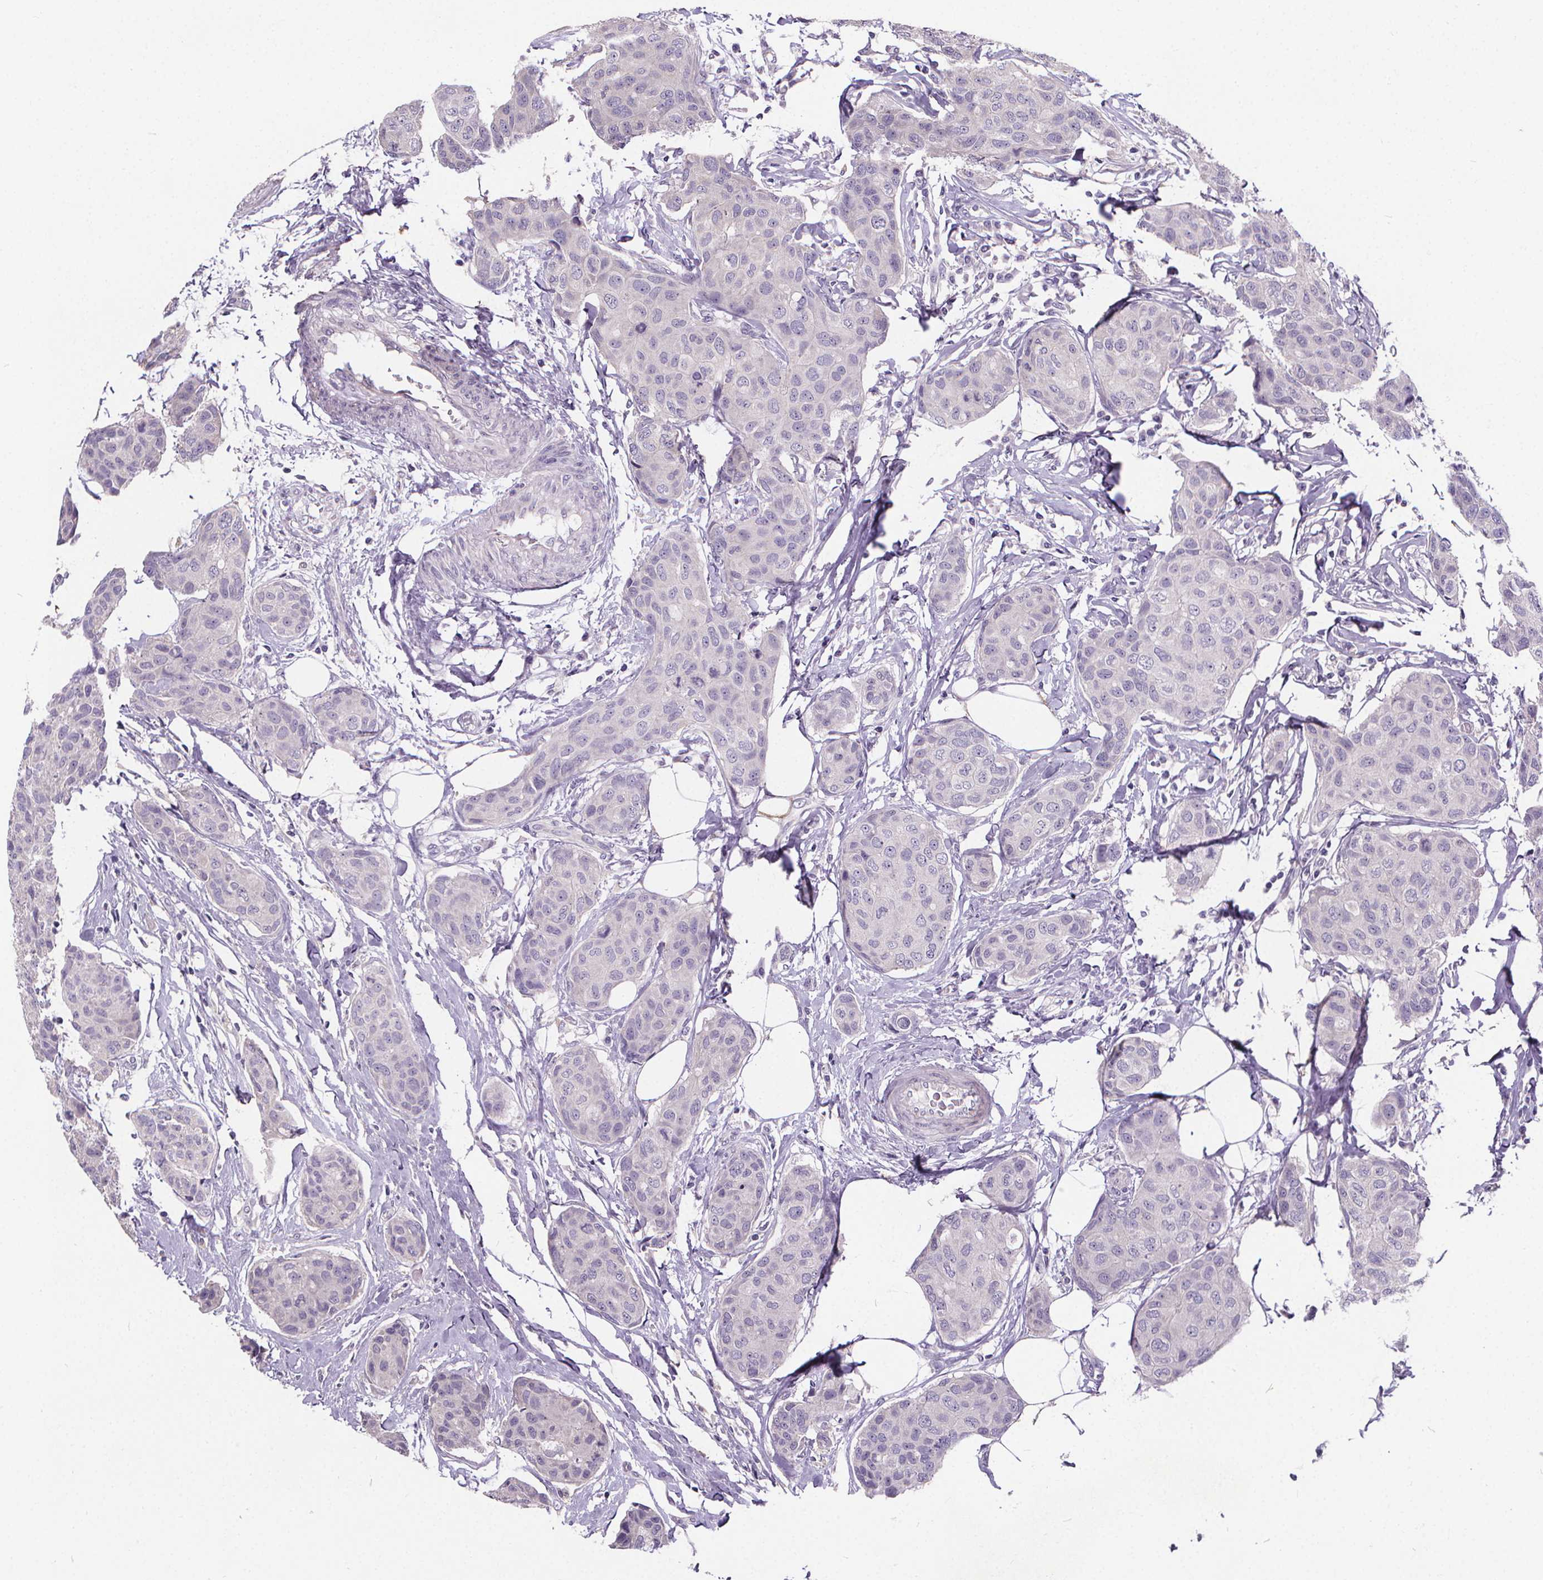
{"staining": {"intensity": "negative", "quantity": "none", "location": "none"}, "tissue": "breast cancer", "cell_type": "Tumor cells", "image_type": "cancer", "snomed": [{"axis": "morphology", "description": "Duct carcinoma"}, {"axis": "topography", "description": "Breast"}], "caption": "This is an IHC photomicrograph of human breast cancer (infiltrating ductal carcinoma). There is no expression in tumor cells.", "gene": "ATP6V1D", "patient": {"sex": "female", "age": 80}}